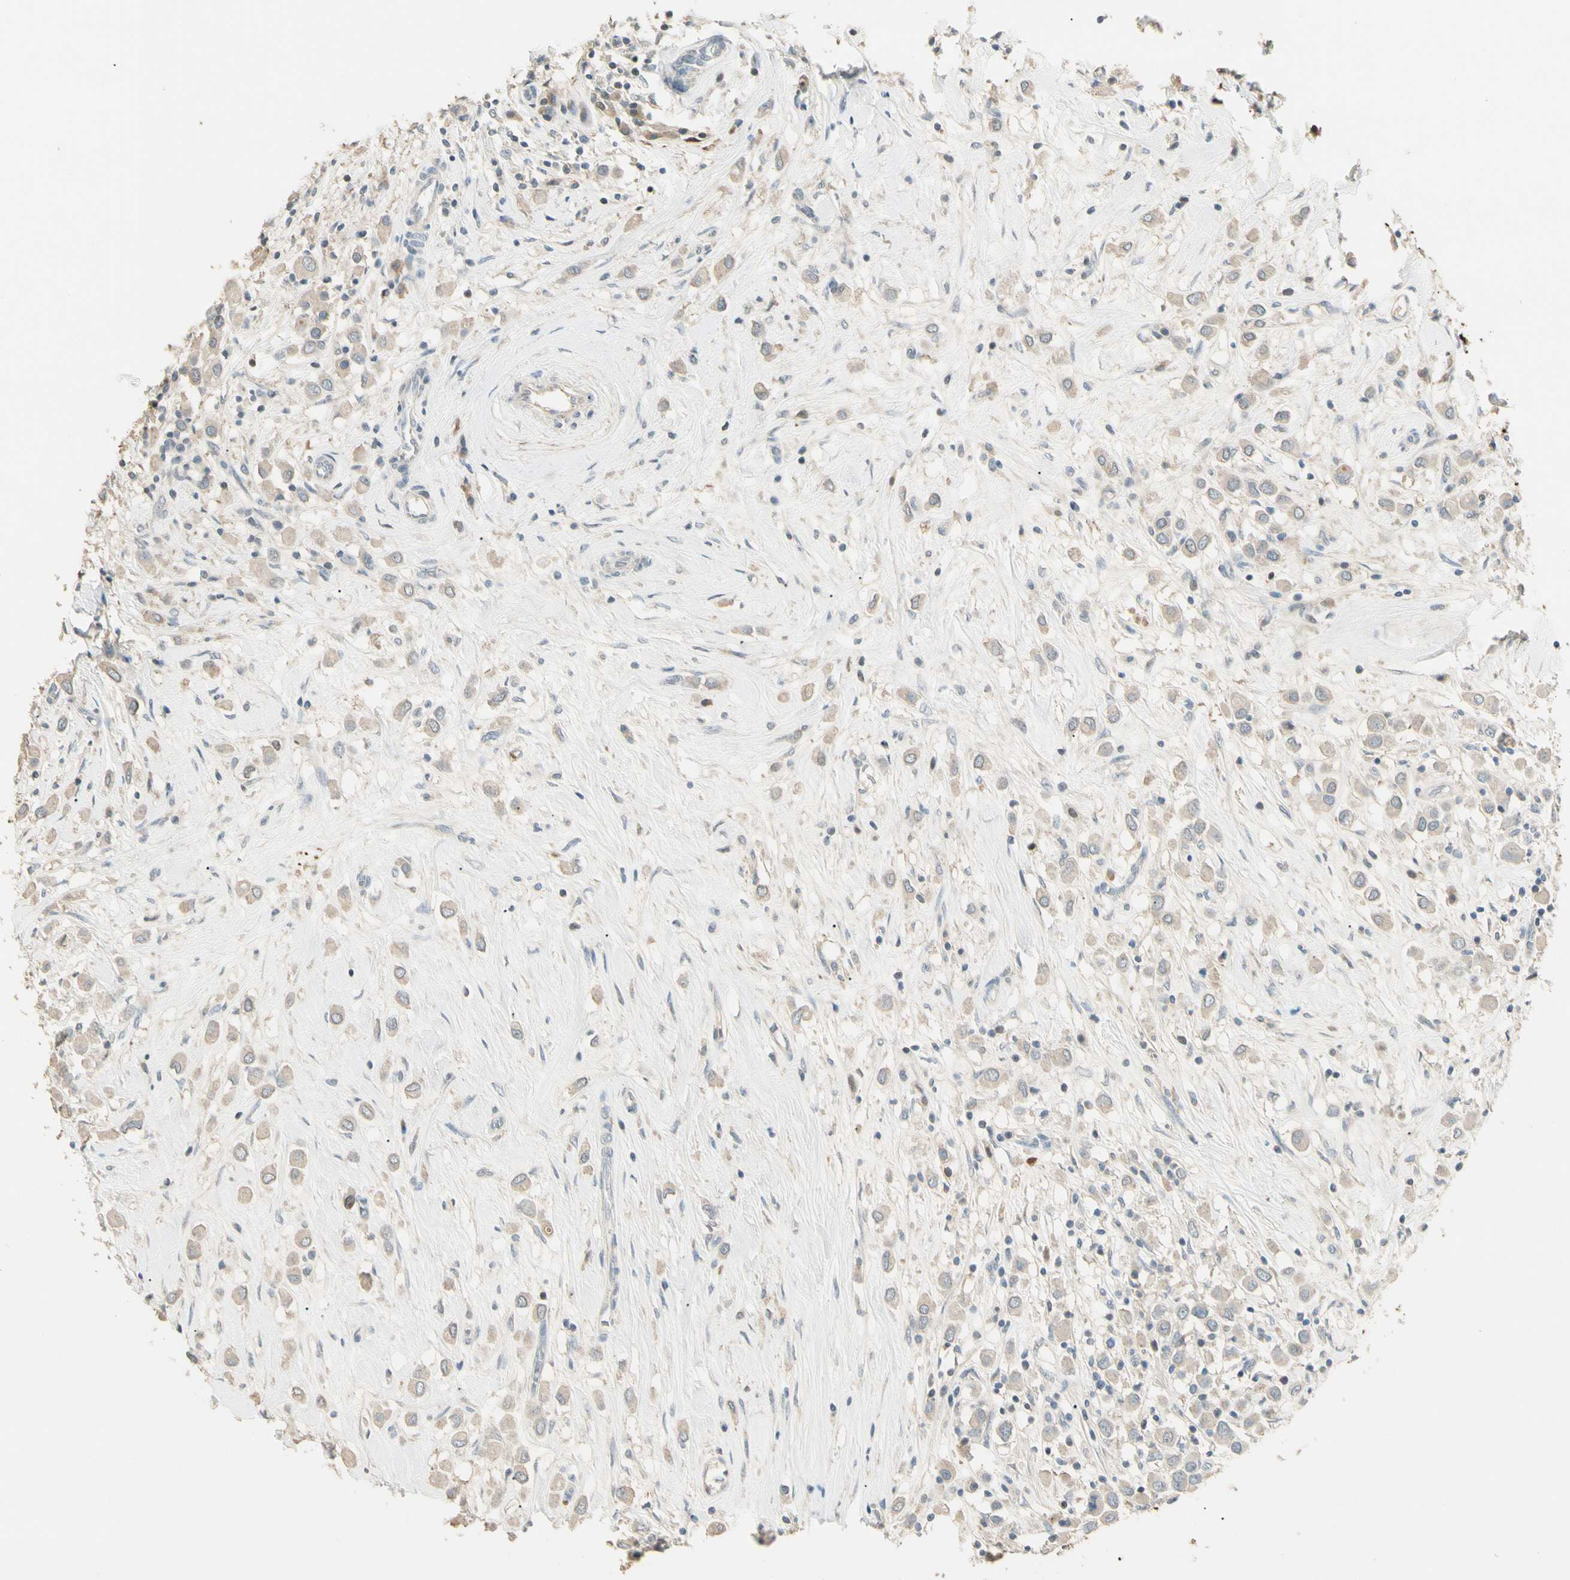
{"staining": {"intensity": "weak", "quantity": ">75%", "location": "cytoplasmic/membranous"}, "tissue": "breast cancer", "cell_type": "Tumor cells", "image_type": "cancer", "snomed": [{"axis": "morphology", "description": "Duct carcinoma"}, {"axis": "topography", "description": "Breast"}], "caption": "Protein staining demonstrates weak cytoplasmic/membranous positivity in about >75% of tumor cells in breast cancer (infiltrating ductal carcinoma). (DAB = brown stain, brightfield microscopy at high magnification).", "gene": "GNE", "patient": {"sex": "female", "age": 61}}